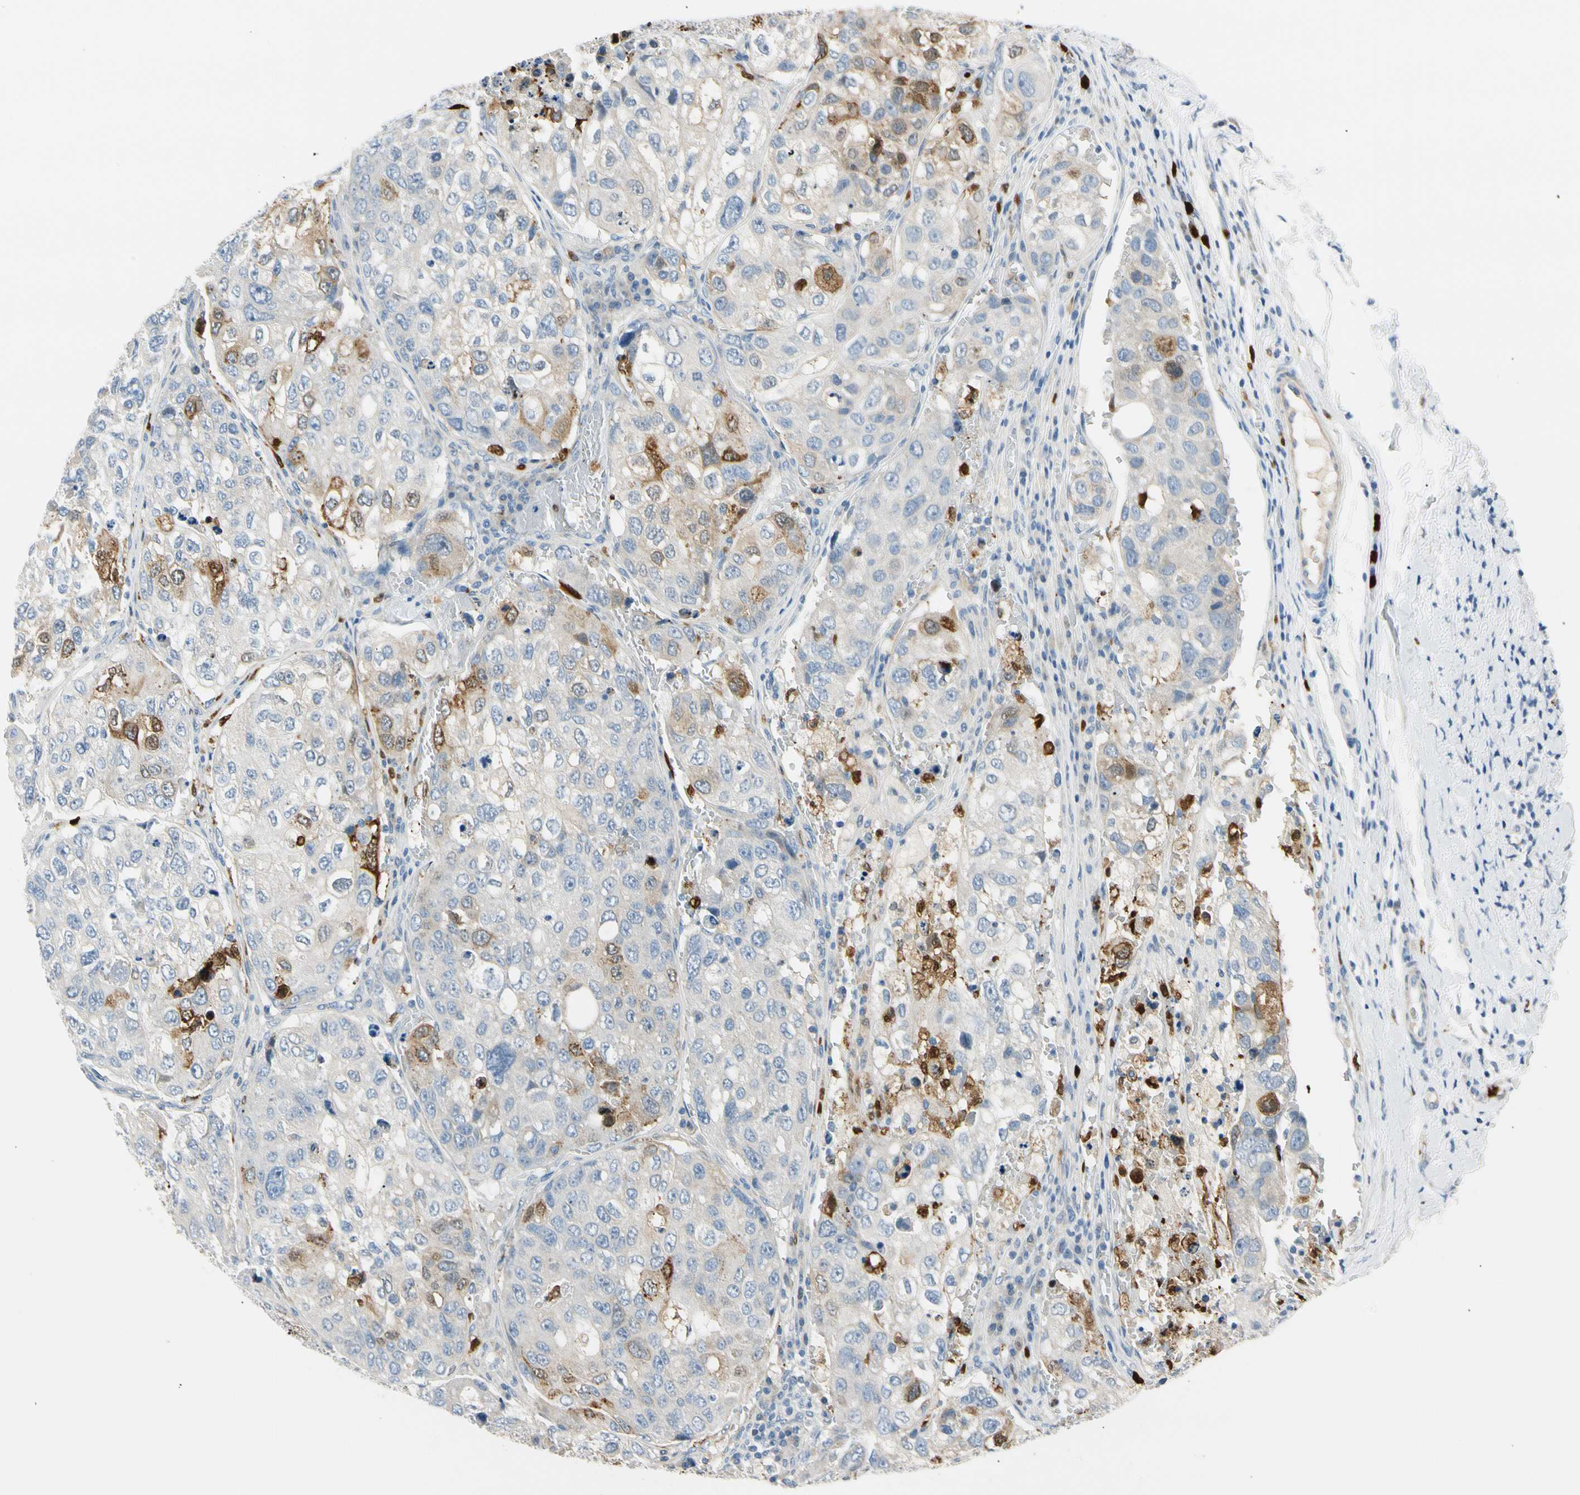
{"staining": {"intensity": "moderate", "quantity": "<25%", "location": "cytoplasmic/membranous"}, "tissue": "urothelial cancer", "cell_type": "Tumor cells", "image_type": "cancer", "snomed": [{"axis": "morphology", "description": "Urothelial carcinoma, High grade"}, {"axis": "topography", "description": "Lymph node"}, {"axis": "topography", "description": "Urinary bladder"}], "caption": "This histopathology image shows immunohistochemistry staining of human urothelial carcinoma (high-grade), with low moderate cytoplasmic/membranous positivity in about <25% of tumor cells.", "gene": "TRAF5", "patient": {"sex": "male", "age": 51}}